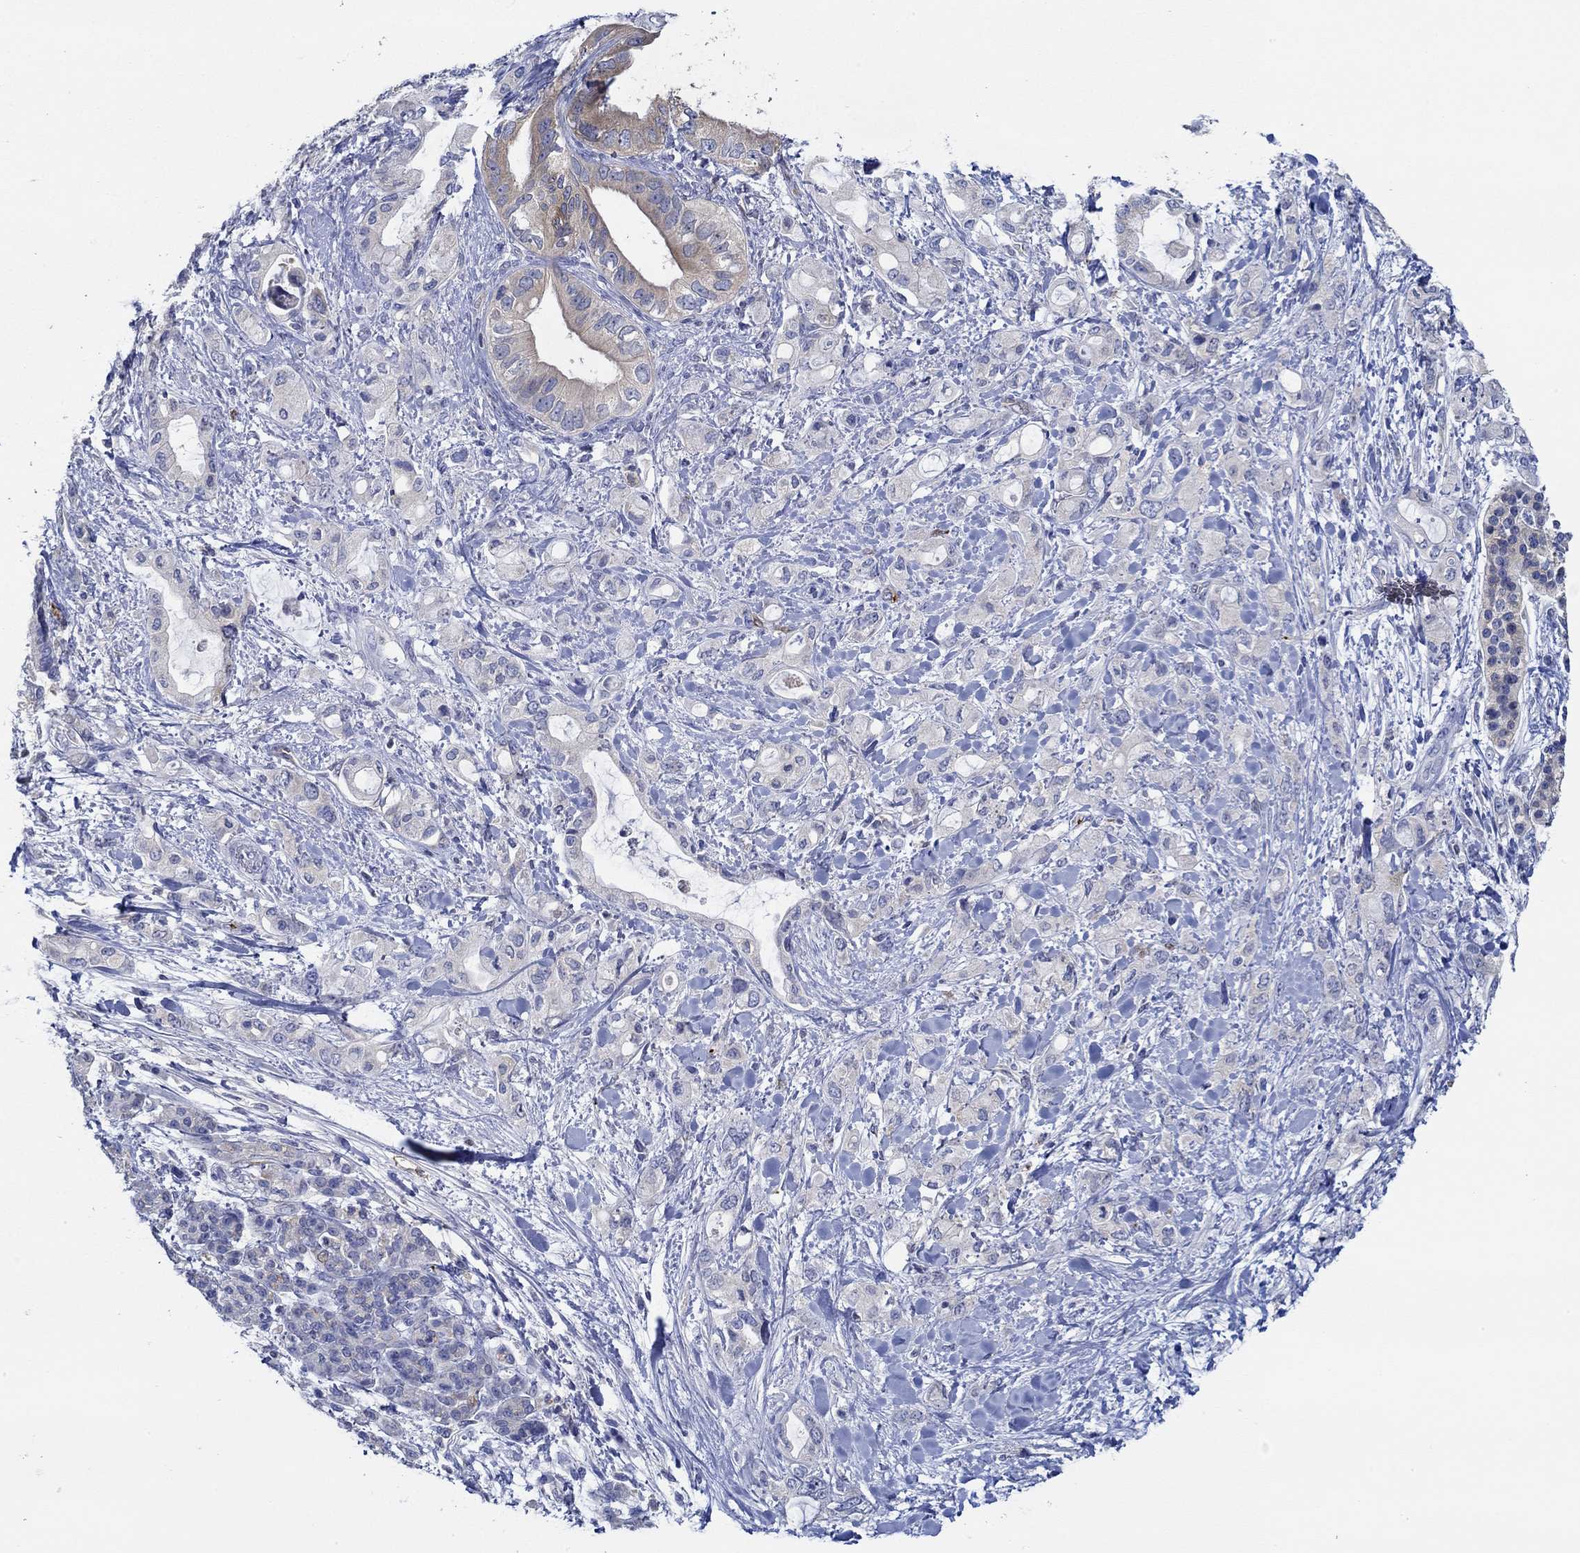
{"staining": {"intensity": "weak", "quantity": "<25%", "location": "cytoplasmic/membranous"}, "tissue": "pancreatic cancer", "cell_type": "Tumor cells", "image_type": "cancer", "snomed": [{"axis": "morphology", "description": "Adenocarcinoma, NOS"}, {"axis": "topography", "description": "Pancreas"}], "caption": "This is an IHC image of pancreatic cancer (adenocarcinoma). There is no positivity in tumor cells.", "gene": "SLC27A3", "patient": {"sex": "female", "age": 56}}